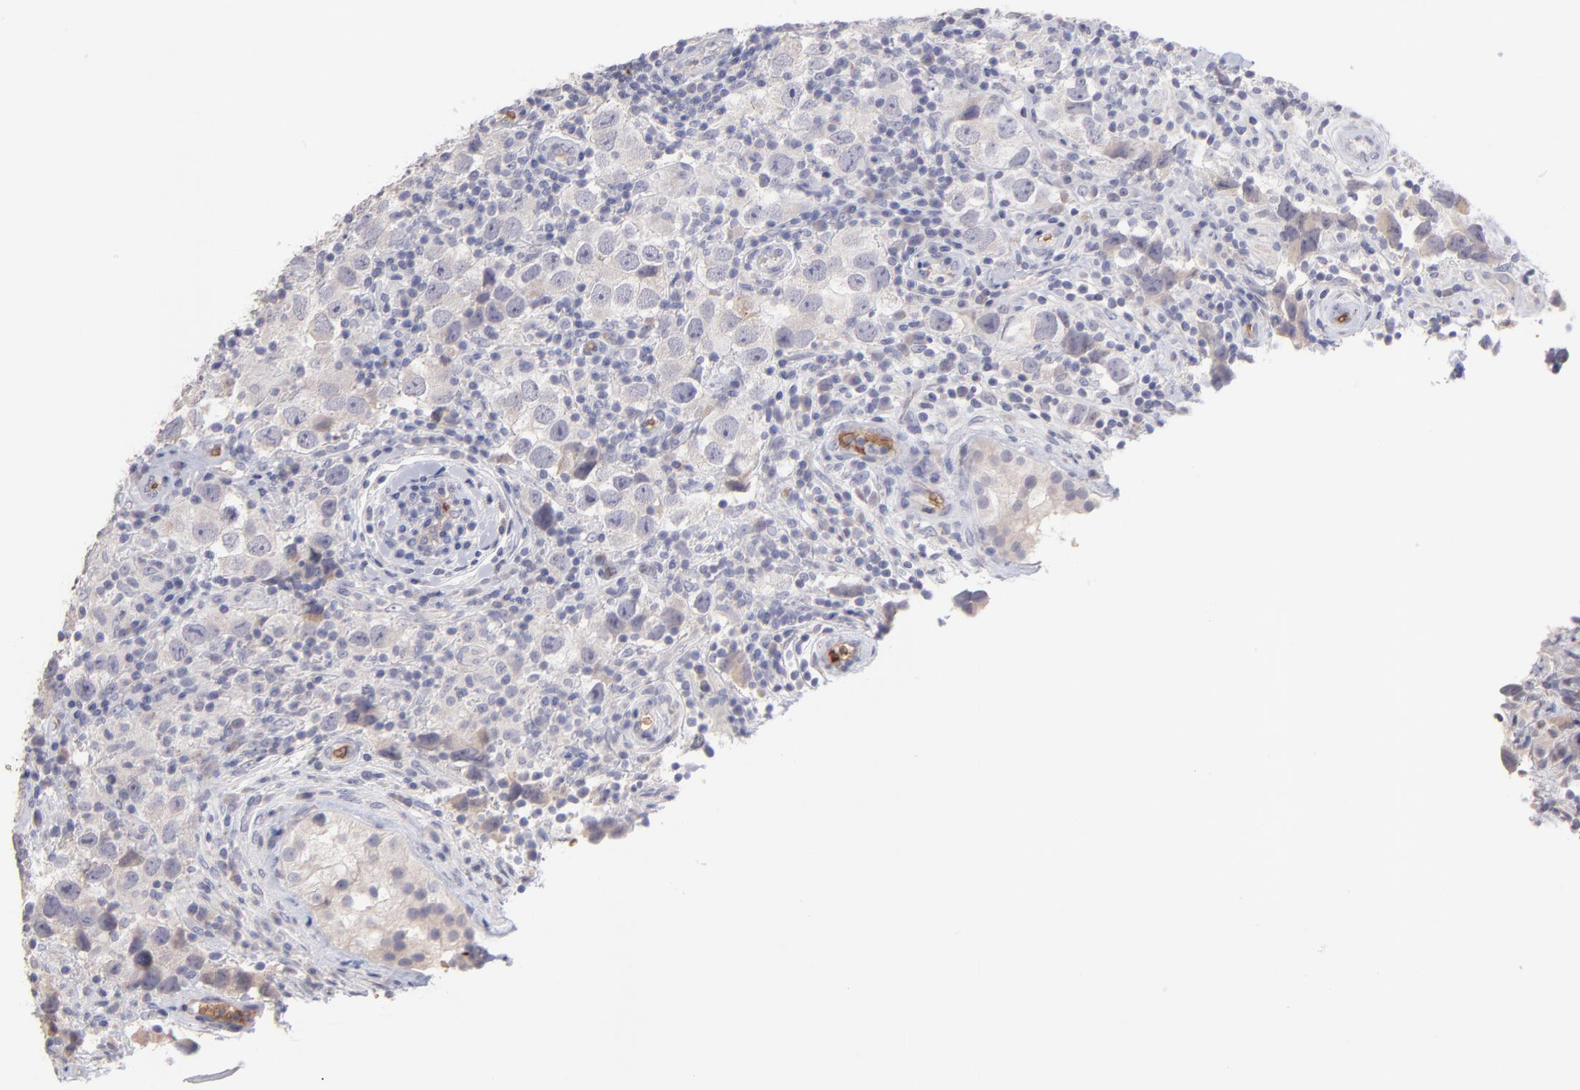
{"staining": {"intensity": "weak", "quantity": "<25%", "location": "cytoplasmic/membranous"}, "tissue": "testis cancer", "cell_type": "Tumor cells", "image_type": "cancer", "snomed": [{"axis": "morphology", "description": "Carcinoma, Embryonal, NOS"}, {"axis": "topography", "description": "Testis"}], "caption": "There is no significant expression in tumor cells of testis cancer. Nuclei are stained in blue.", "gene": "F13B", "patient": {"sex": "male", "age": 21}}